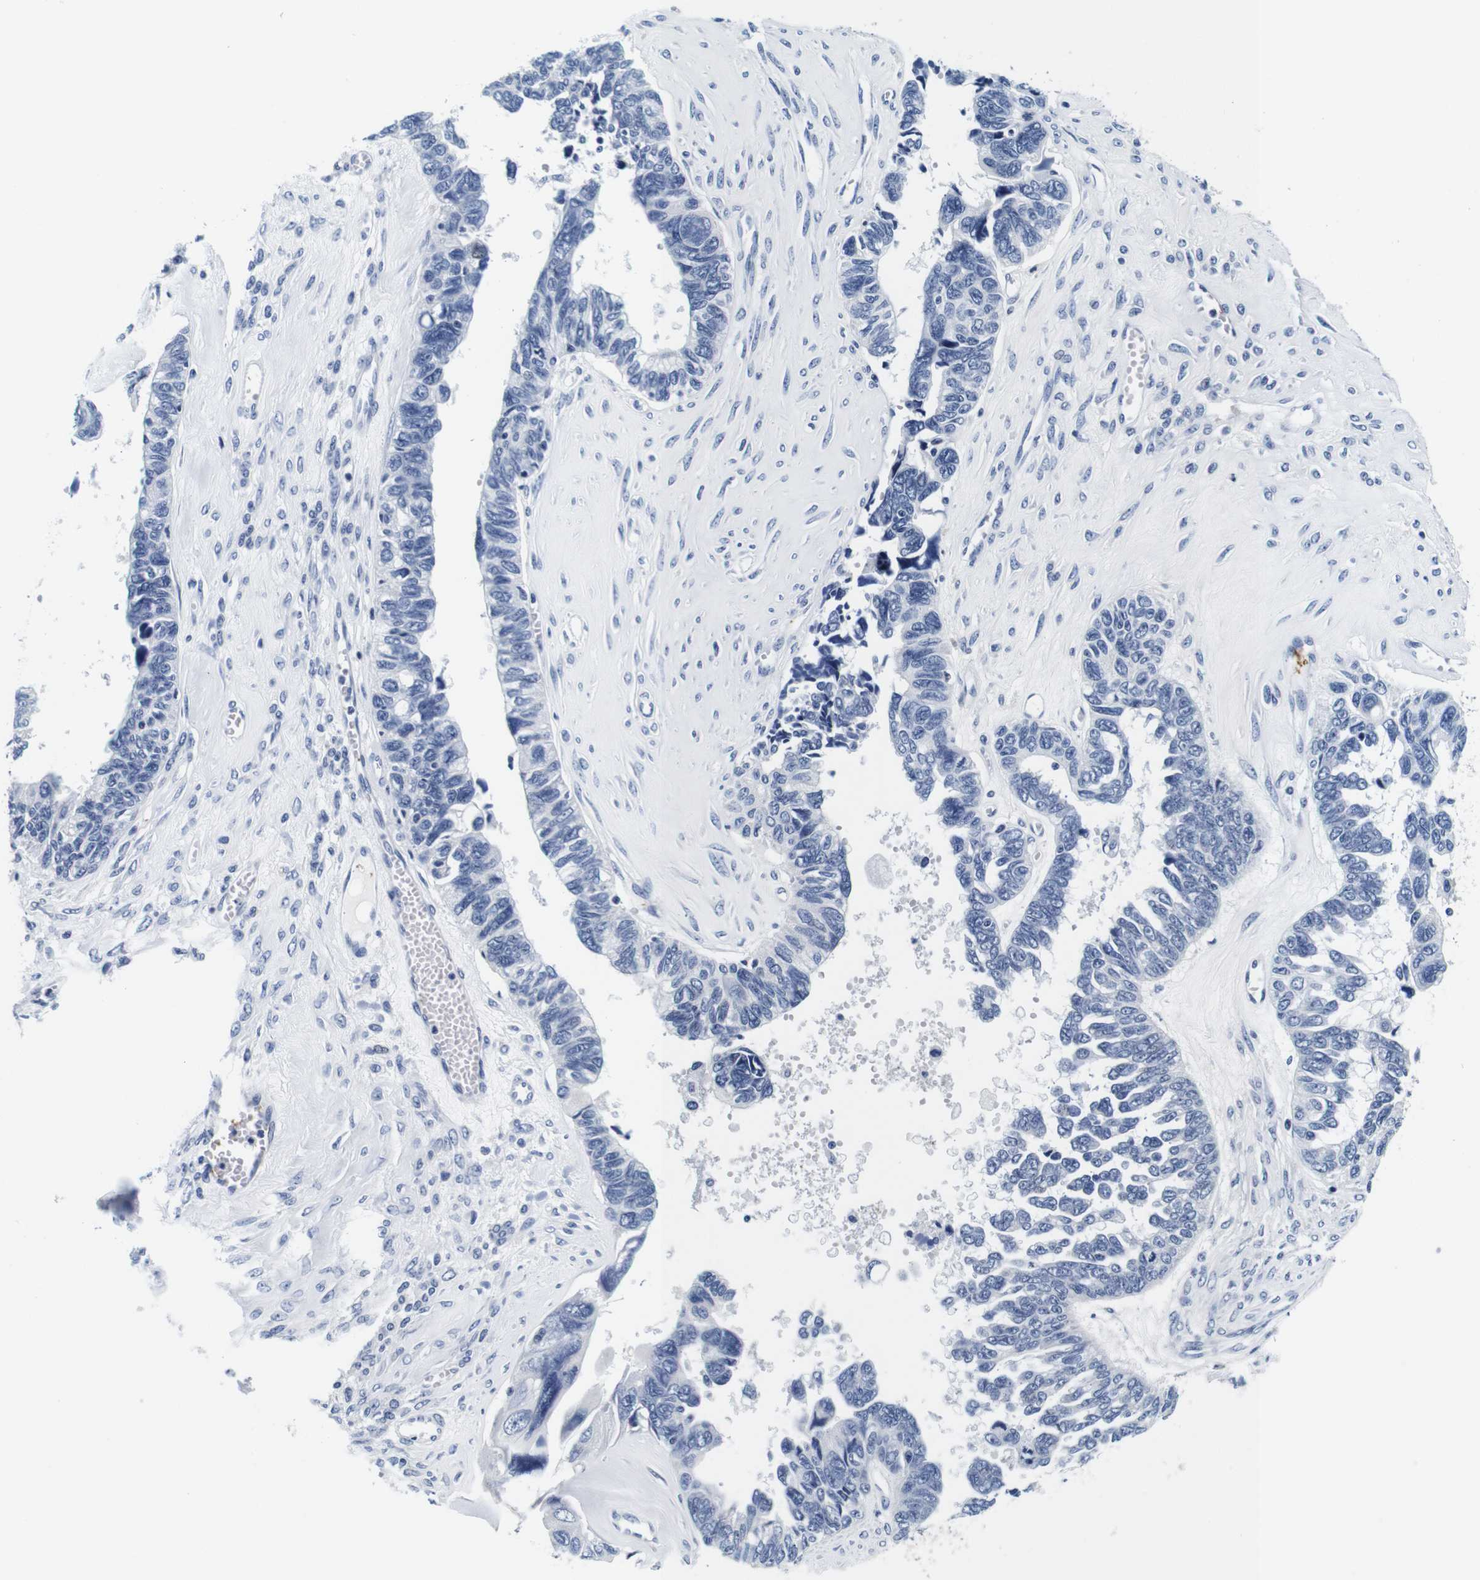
{"staining": {"intensity": "negative", "quantity": "none", "location": "none"}, "tissue": "ovarian cancer", "cell_type": "Tumor cells", "image_type": "cancer", "snomed": [{"axis": "morphology", "description": "Cystadenocarcinoma, serous, NOS"}, {"axis": "topography", "description": "Ovary"}], "caption": "The IHC micrograph has no significant expression in tumor cells of serous cystadenocarcinoma (ovarian) tissue.", "gene": "GP1BA", "patient": {"sex": "female", "age": 79}}